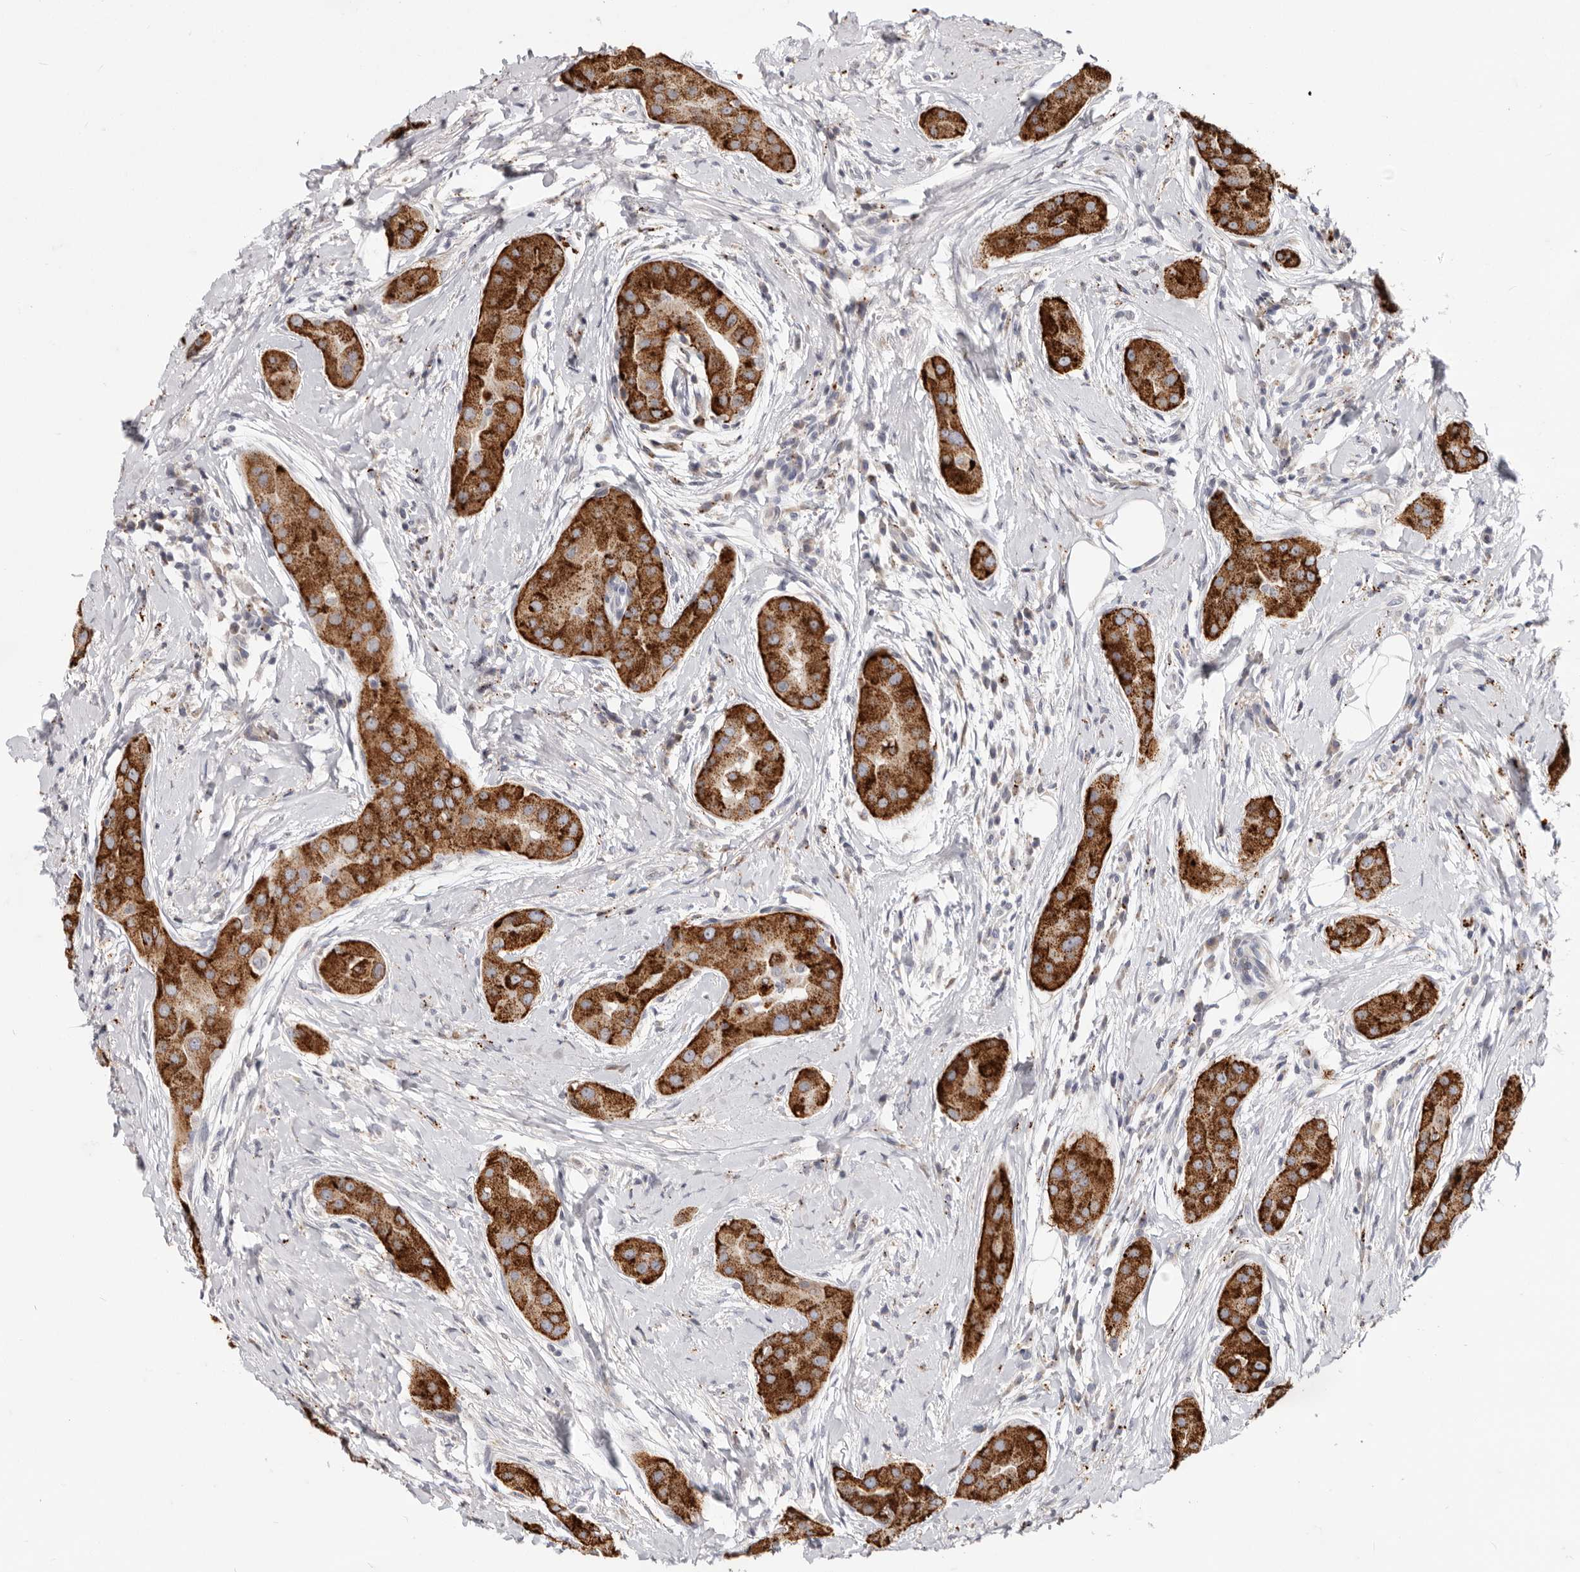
{"staining": {"intensity": "strong", "quantity": ">75%", "location": "cytoplasmic/membranous"}, "tissue": "thyroid cancer", "cell_type": "Tumor cells", "image_type": "cancer", "snomed": [{"axis": "morphology", "description": "Papillary adenocarcinoma, NOS"}, {"axis": "topography", "description": "Thyroid gland"}], "caption": "Protein expression analysis of human thyroid papillary adenocarcinoma reveals strong cytoplasmic/membranous positivity in about >75% of tumor cells. (IHC, brightfield microscopy, high magnification).", "gene": "TOR3A", "patient": {"sex": "male", "age": 33}}